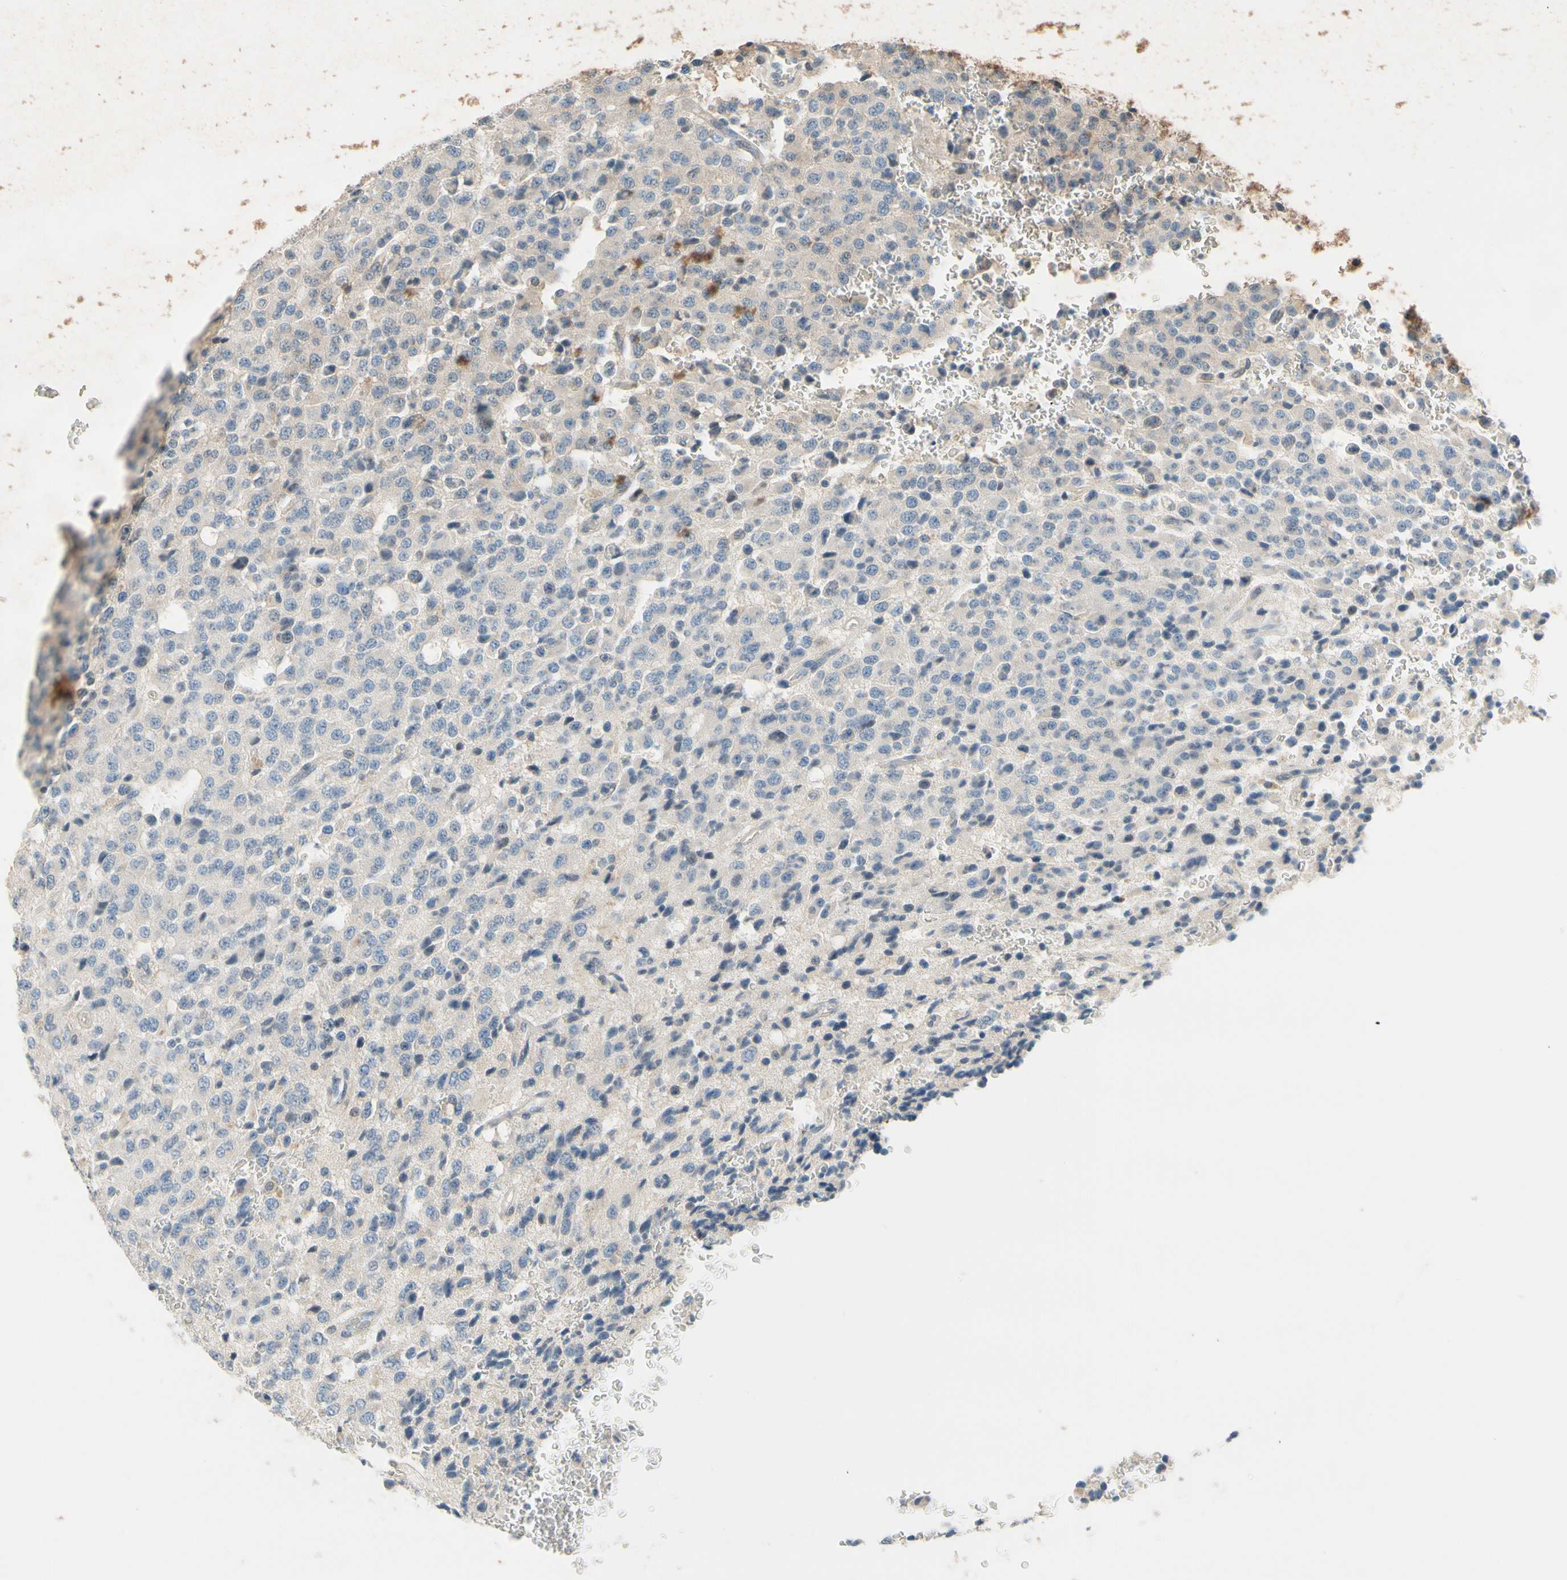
{"staining": {"intensity": "negative", "quantity": "none", "location": "none"}, "tissue": "glioma", "cell_type": "Tumor cells", "image_type": "cancer", "snomed": [{"axis": "morphology", "description": "Glioma, malignant, High grade"}, {"axis": "topography", "description": "pancreas cauda"}], "caption": "Immunohistochemistry (IHC) of human glioma demonstrates no staining in tumor cells. (DAB IHC visualized using brightfield microscopy, high magnification).", "gene": "PIP5K1B", "patient": {"sex": "male", "age": 60}}